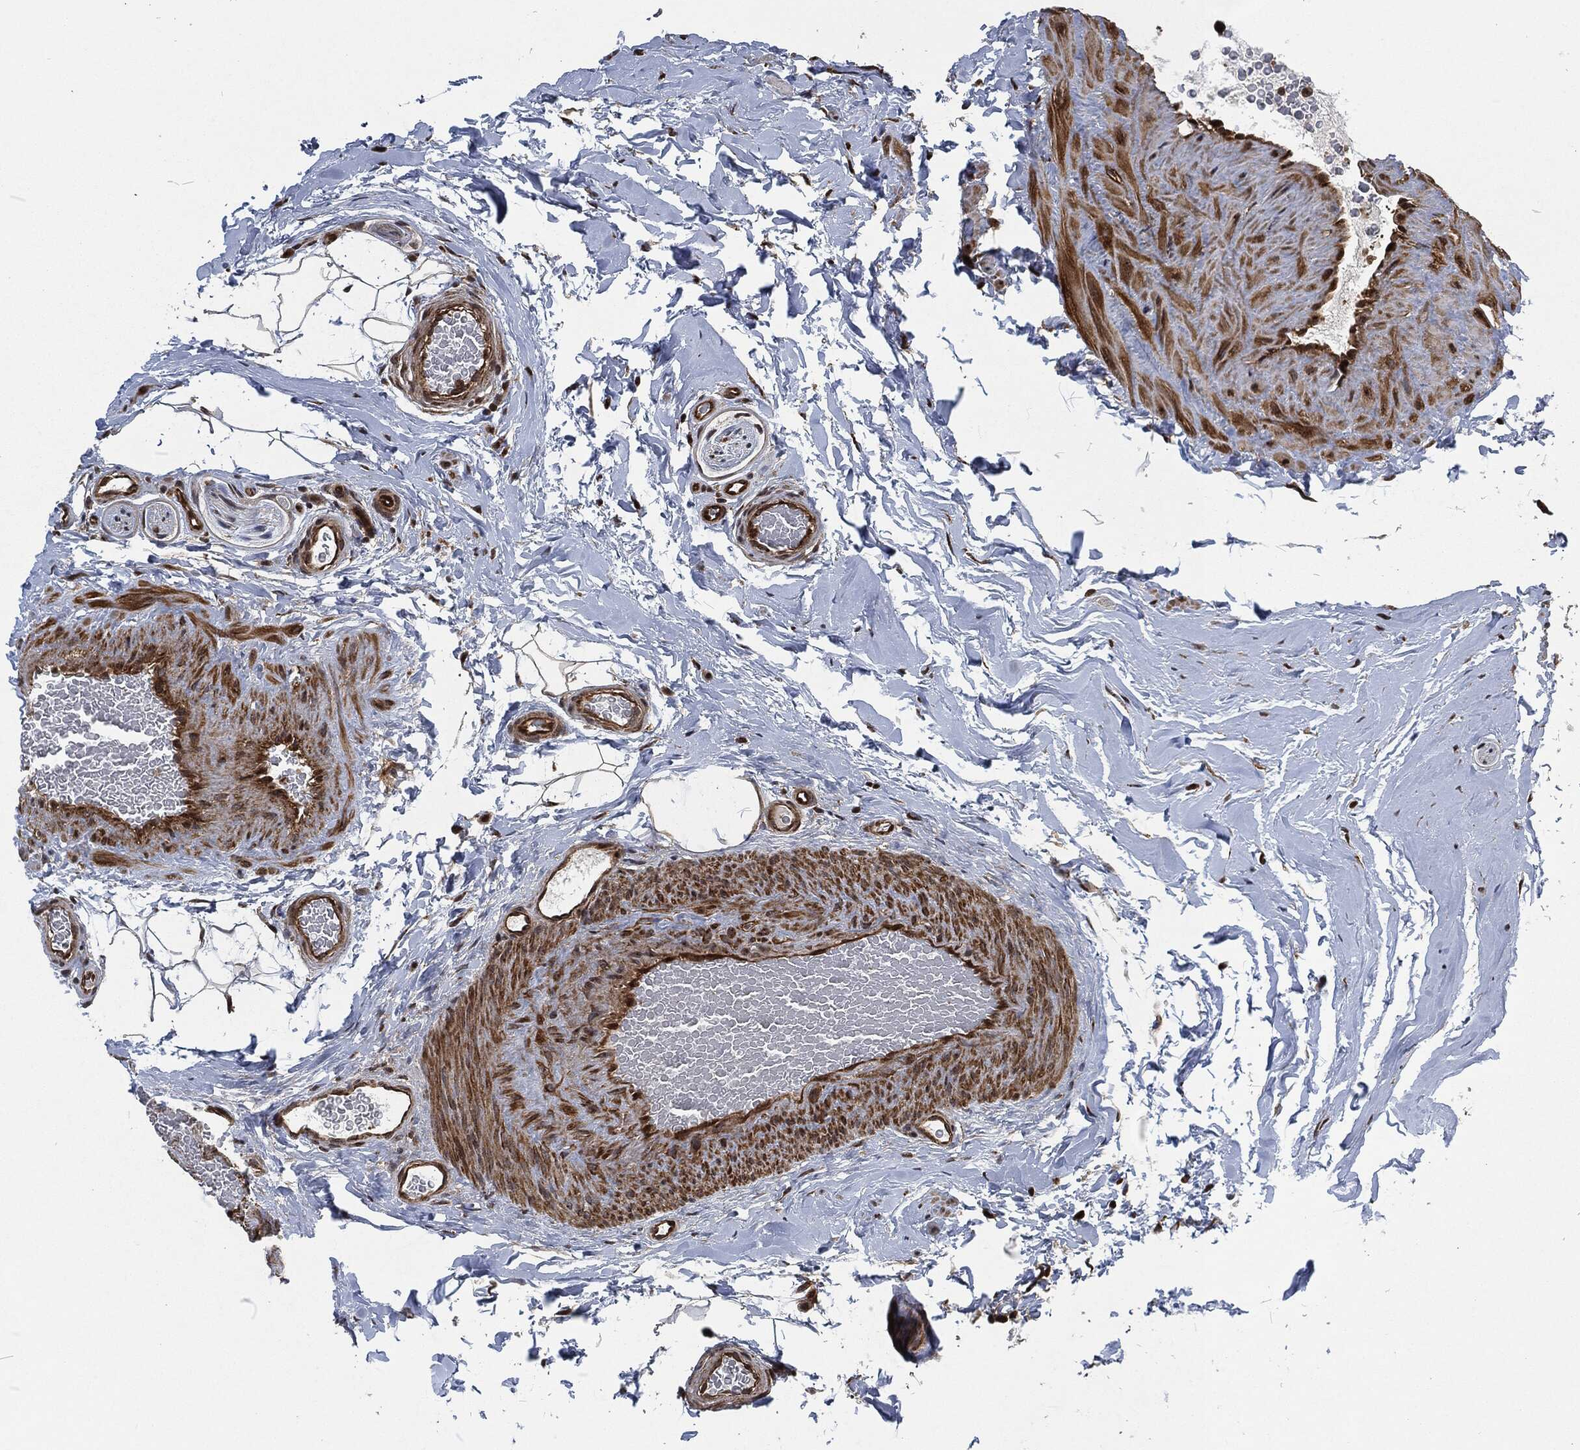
{"staining": {"intensity": "negative", "quantity": "none", "location": "none"}, "tissue": "adipose tissue", "cell_type": "Adipocytes", "image_type": "normal", "snomed": [{"axis": "morphology", "description": "Normal tissue, NOS"}, {"axis": "topography", "description": "Soft tissue"}, {"axis": "topography", "description": "Vascular tissue"}], "caption": "A histopathology image of adipose tissue stained for a protein exhibits no brown staining in adipocytes.", "gene": "CMPK2", "patient": {"sex": "male", "age": 41}}